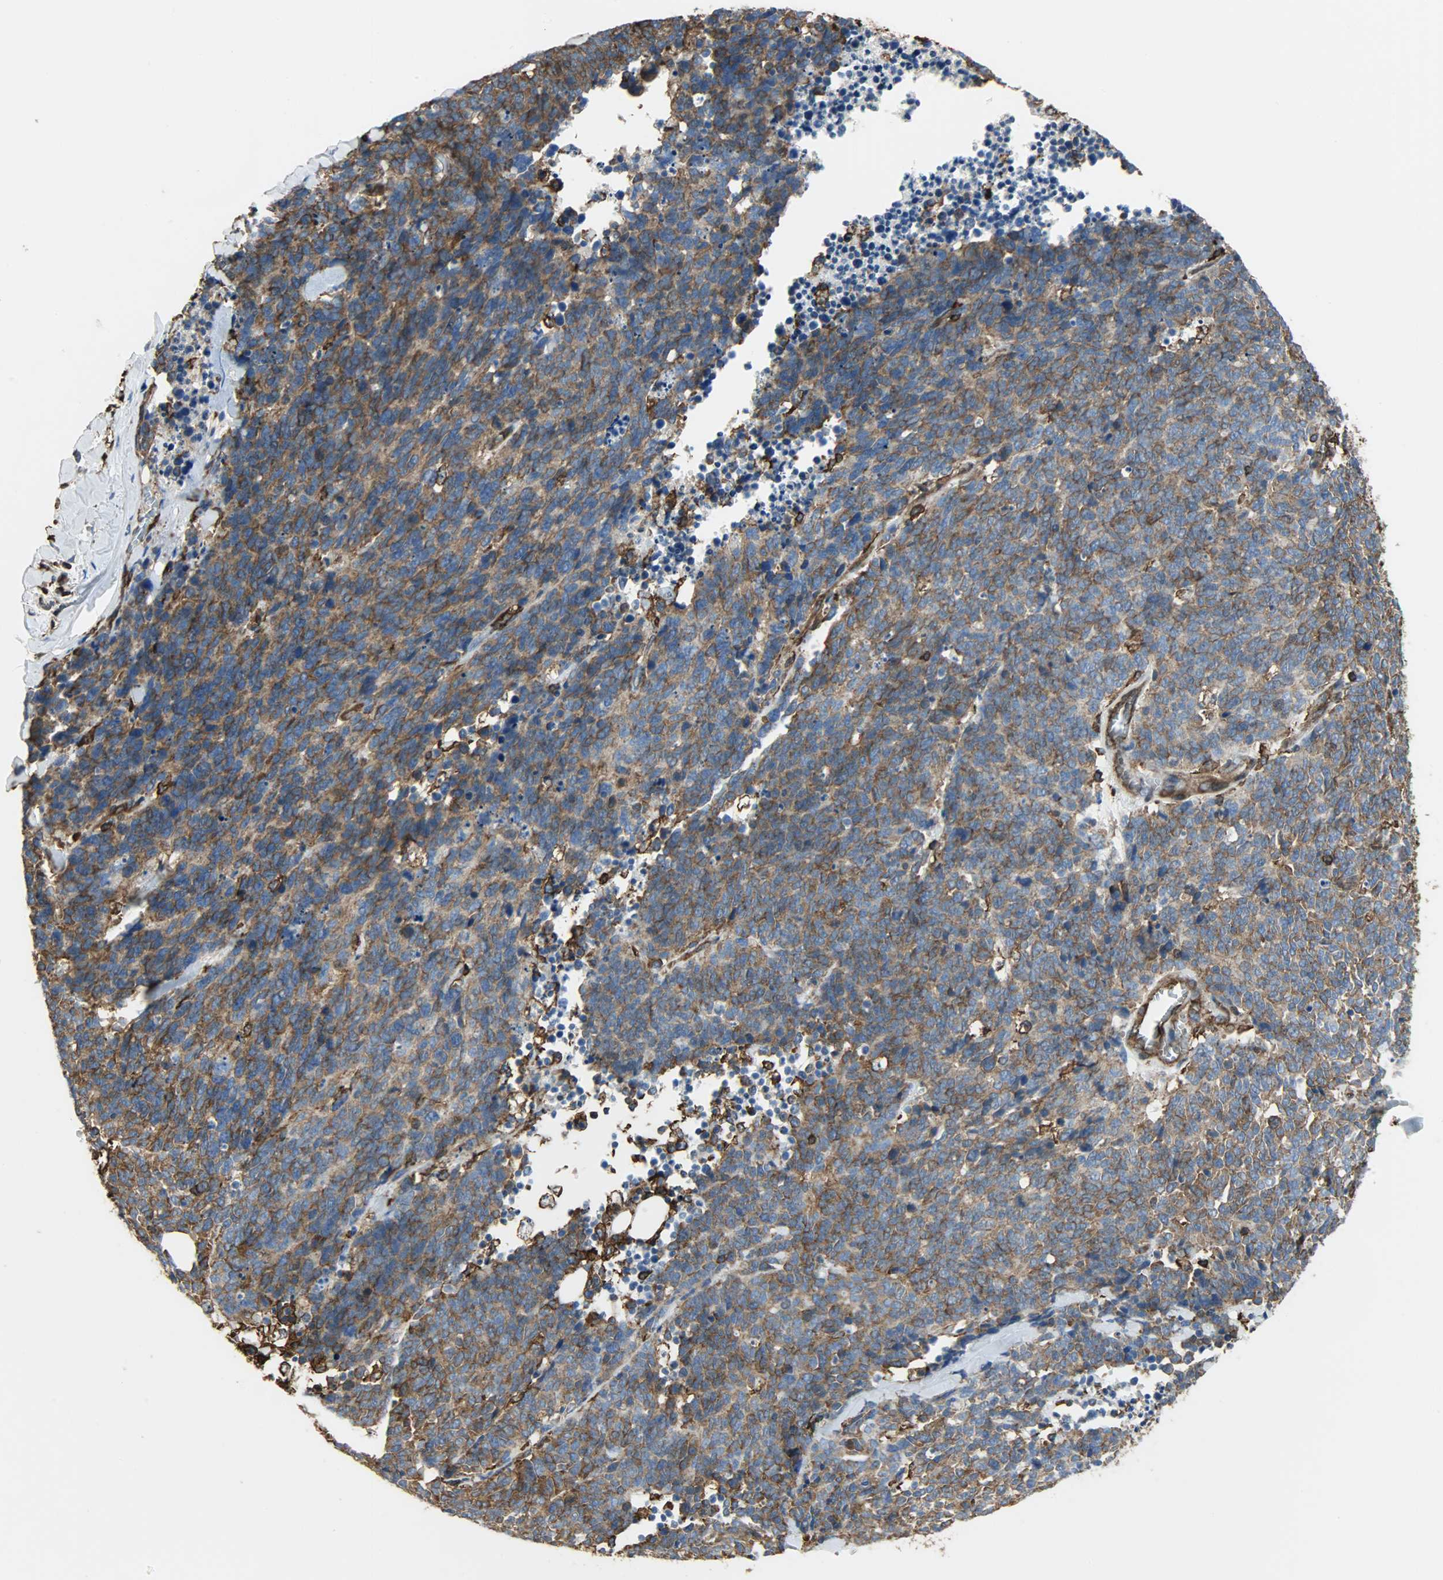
{"staining": {"intensity": "strong", "quantity": ">75%", "location": "cytoplasmic/membranous"}, "tissue": "lung cancer", "cell_type": "Tumor cells", "image_type": "cancer", "snomed": [{"axis": "morphology", "description": "Neoplasm, malignant, NOS"}, {"axis": "topography", "description": "Lung"}], "caption": "A brown stain highlights strong cytoplasmic/membranous expression of a protein in human neoplasm (malignant) (lung) tumor cells. The protein of interest is stained brown, and the nuclei are stained in blue (DAB IHC with brightfield microscopy, high magnification).", "gene": "VASP", "patient": {"sex": "female", "age": 58}}